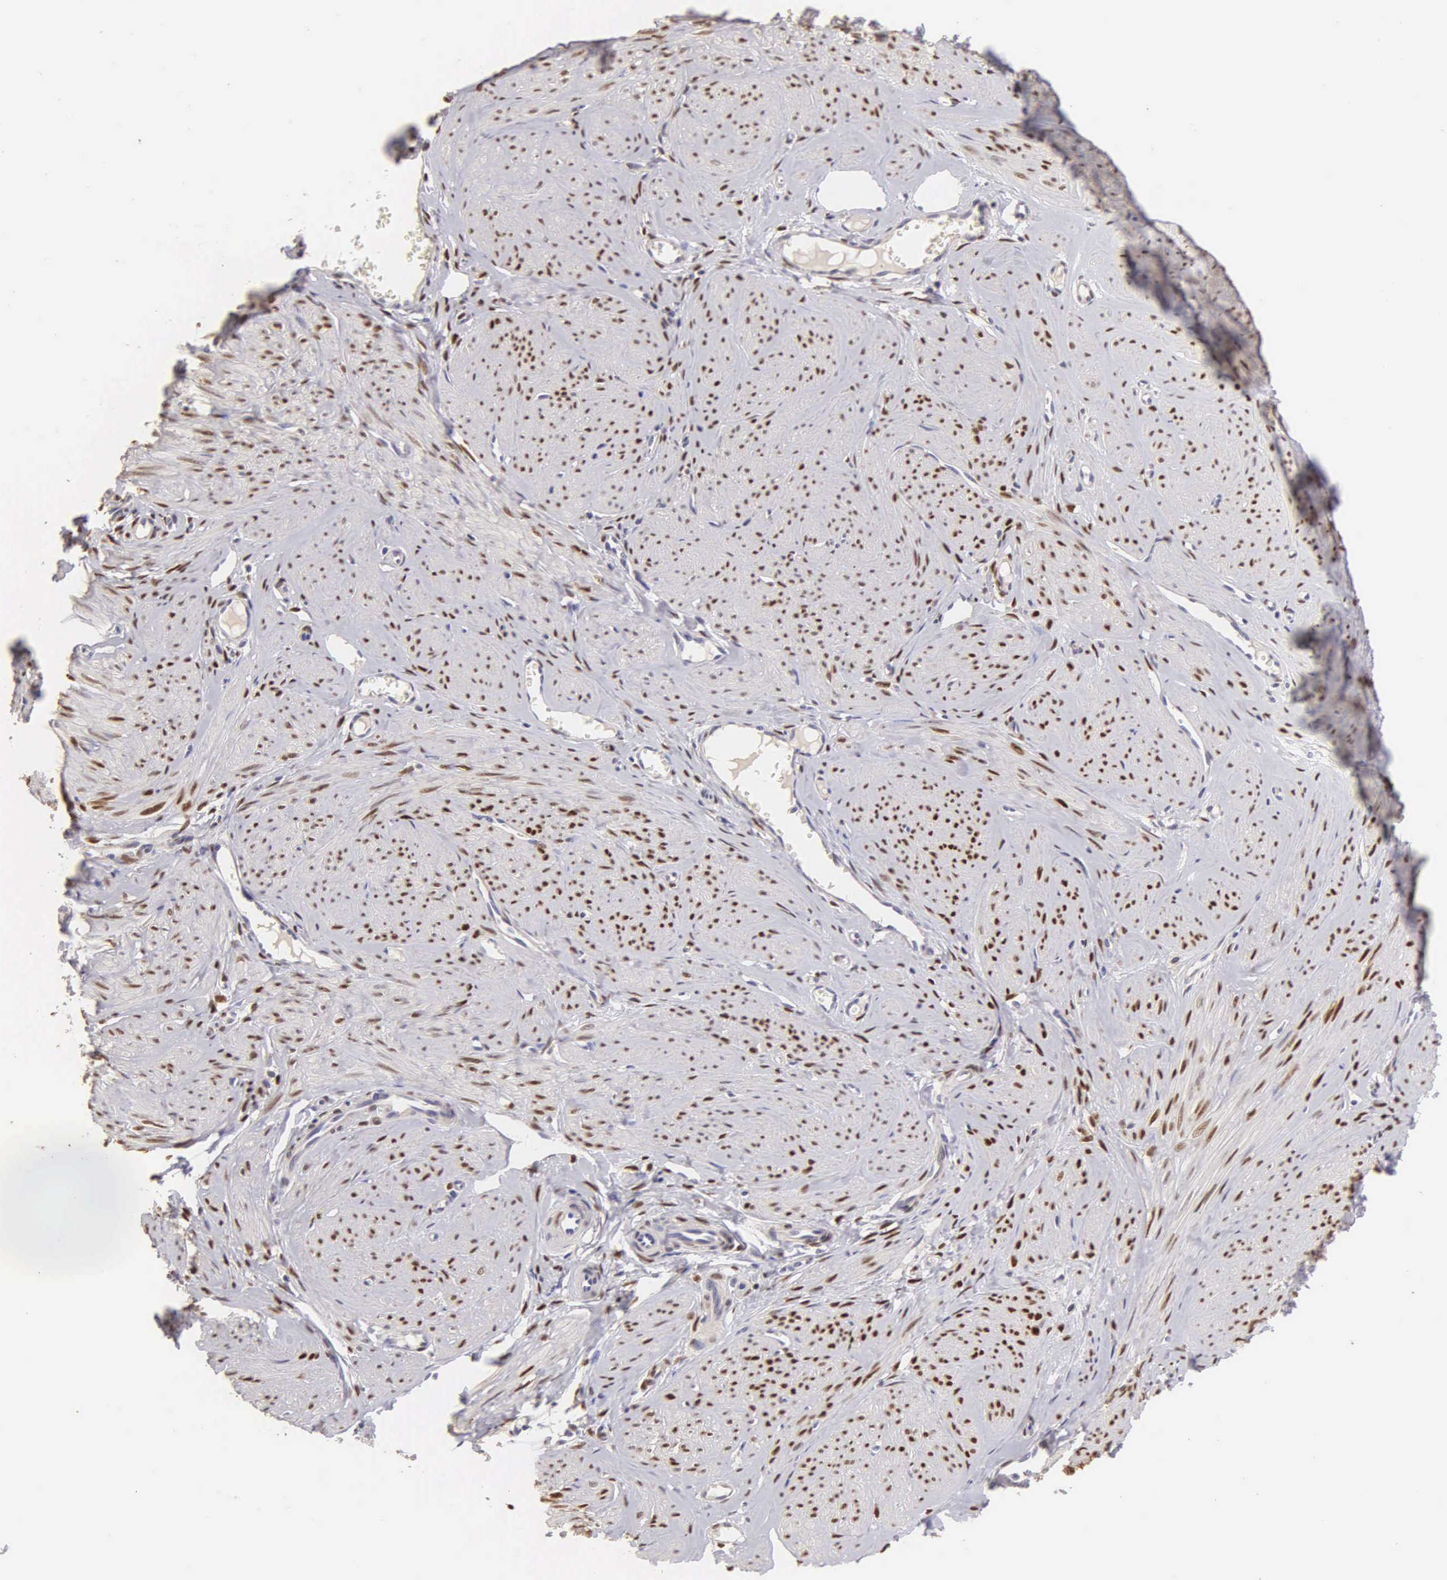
{"staining": {"intensity": "moderate", "quantity": ">75%", "location": "nuclear"}, "tissue": "smooth muscle", "cell_type": "Smooth muscle cells", "image_type": "normal", "snomed": [{"axis": "morphology", "description": "Normal tissue, NOS"}, {"axis": "topography", "description": "Uterus"}], "caption": "The immunohistochemical stain shows moderate nuclear positivity in smooth muscle cells of normal smooth muscle. (DAB (3,3'-diaminobenzidine) IHC with brightfield microscopy, high magnification).", "gene": "ESR1", "patient": {"sex": "female", "age": 45}}